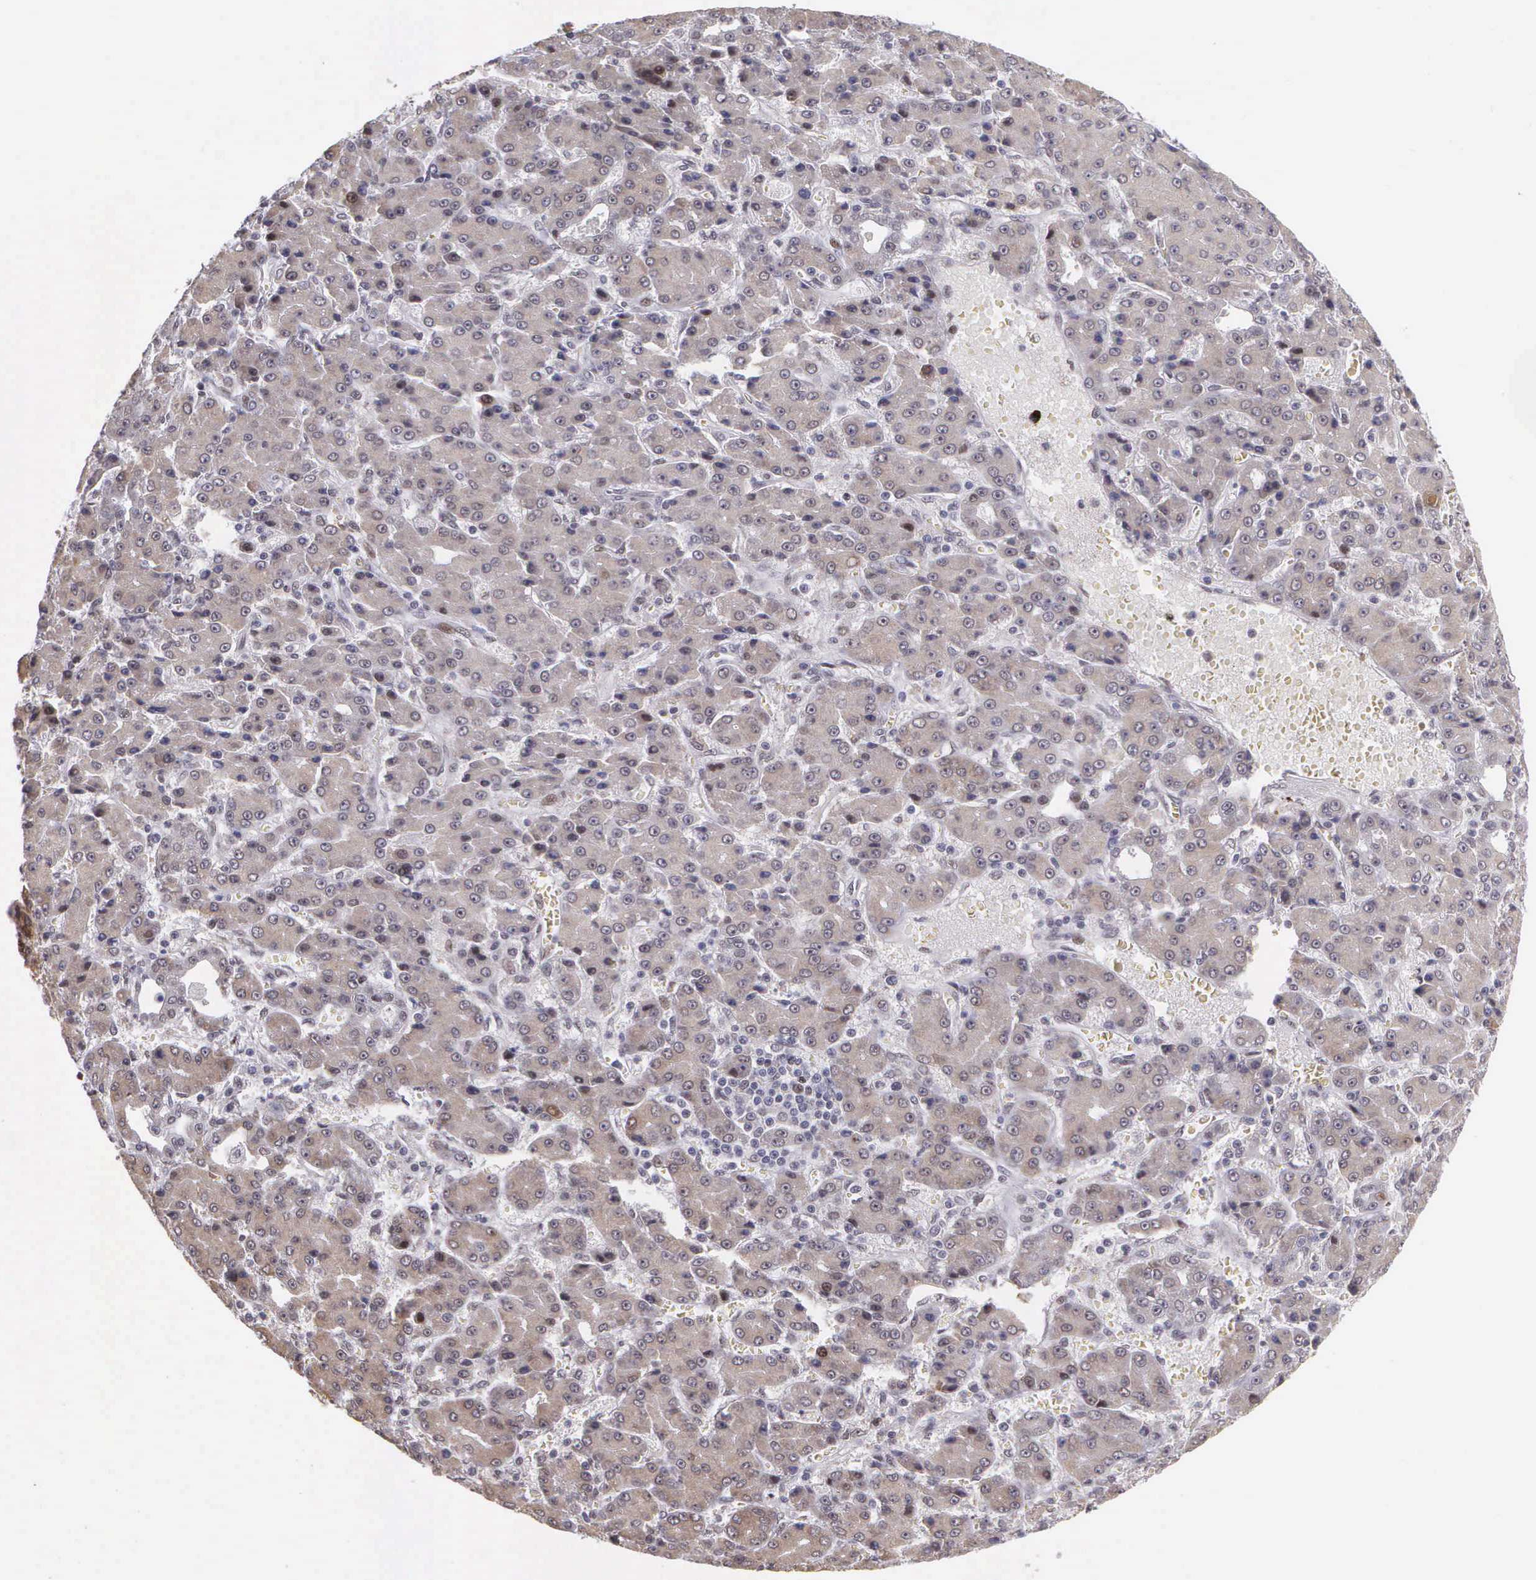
{"staining": {"intensity": "weak", "quantity": "25%-75%", "location": "cytoplasmic/membranous"}, "tissue": "liver cancer", "cell_type": "Tumor cells", "image_type": "cancer", "snomed": [{"axis": "morphology", "description": "Carcinoma, Hepatocellular, NOS"}, {"axis": "topography", "description": "Liver"}], "caption": "Liver cancer stained with immunohistochemistry (IHC) reveals weak cytoplasmic/membranous expression in approximately 25%-75% of tumor cells.", "gene": "SLC25A21", "patient": {"sex": "male", "age": 69}}